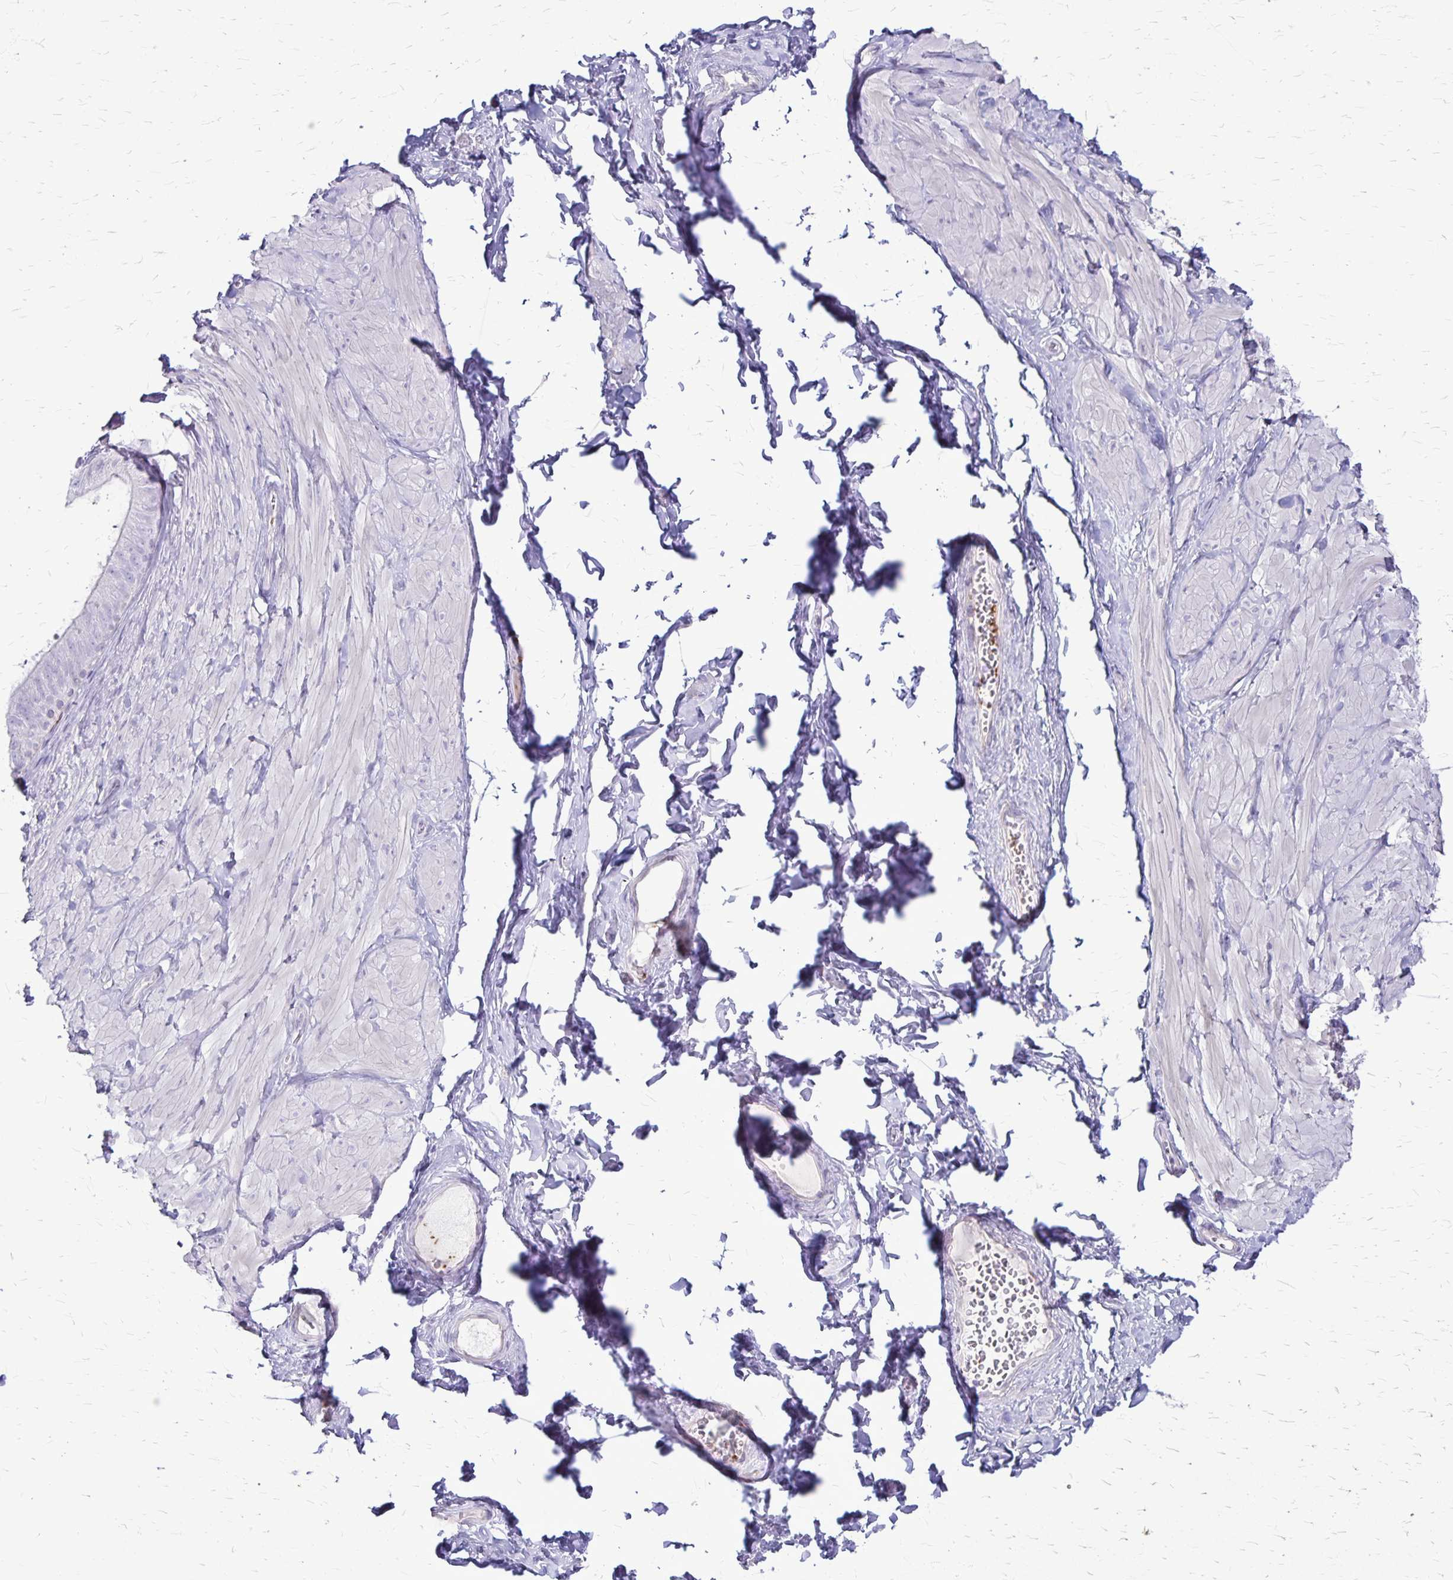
{"staining": {"intensity": "negative", "quantity": "none", "location": "none"}, "tissue": "adipose tissue", "cell_type": "Adipocytes", "image_type": "normal", "snomed": [{"axis": "morphology", "description": "Normal tissue, NOS"}, {"axis": "topography", "description": "Epididymis, spermatic cord, NOS"}, {"axis": "topography", "description": "Epididymis"}, {"axis": "topography", "description": "Peripheral nerve tissue"}], "caption": "This is an immunohistochemistry photomicrograph of unremarkable adipose tissue. There is no staining in adipocytes.", "gene": "GP9", "patient": {"sex": "male", "age": 29}}